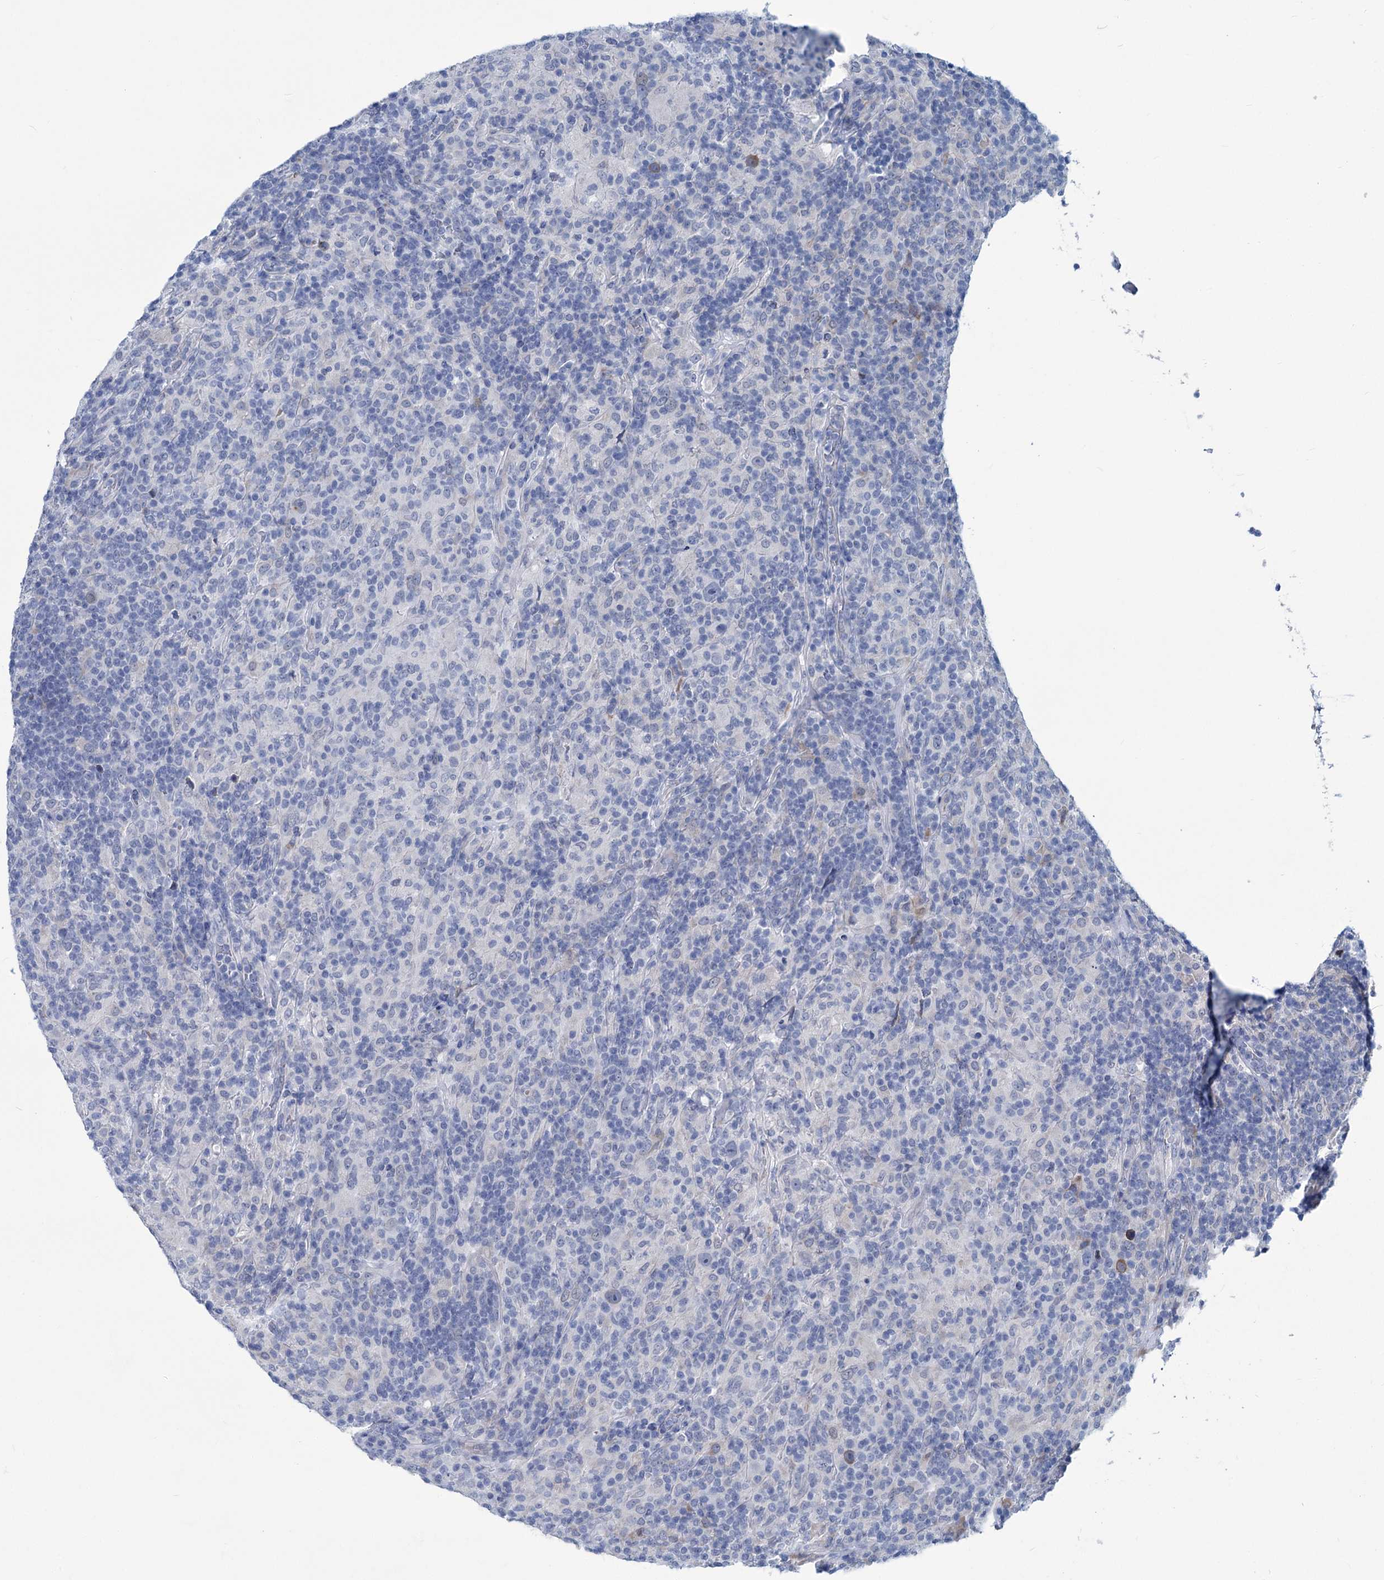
{"staining": {"intensity": "negative", "quantity": "none", "location": "none"}, "tissue": "lymphoma", "cell_type": "Tumor cells", "image_type": "cancer", "snomed": [{"axis": "morphology", "description": "Hodgkin's disease, NOS"}, {"axis": "topography", "description": "Lymph node"}], "caption": "A photomicrograph of human lymphoma is negative for staining in tumor cells.", "gene": "NEU3", "patient": {"sex": "male", "age": 70}}